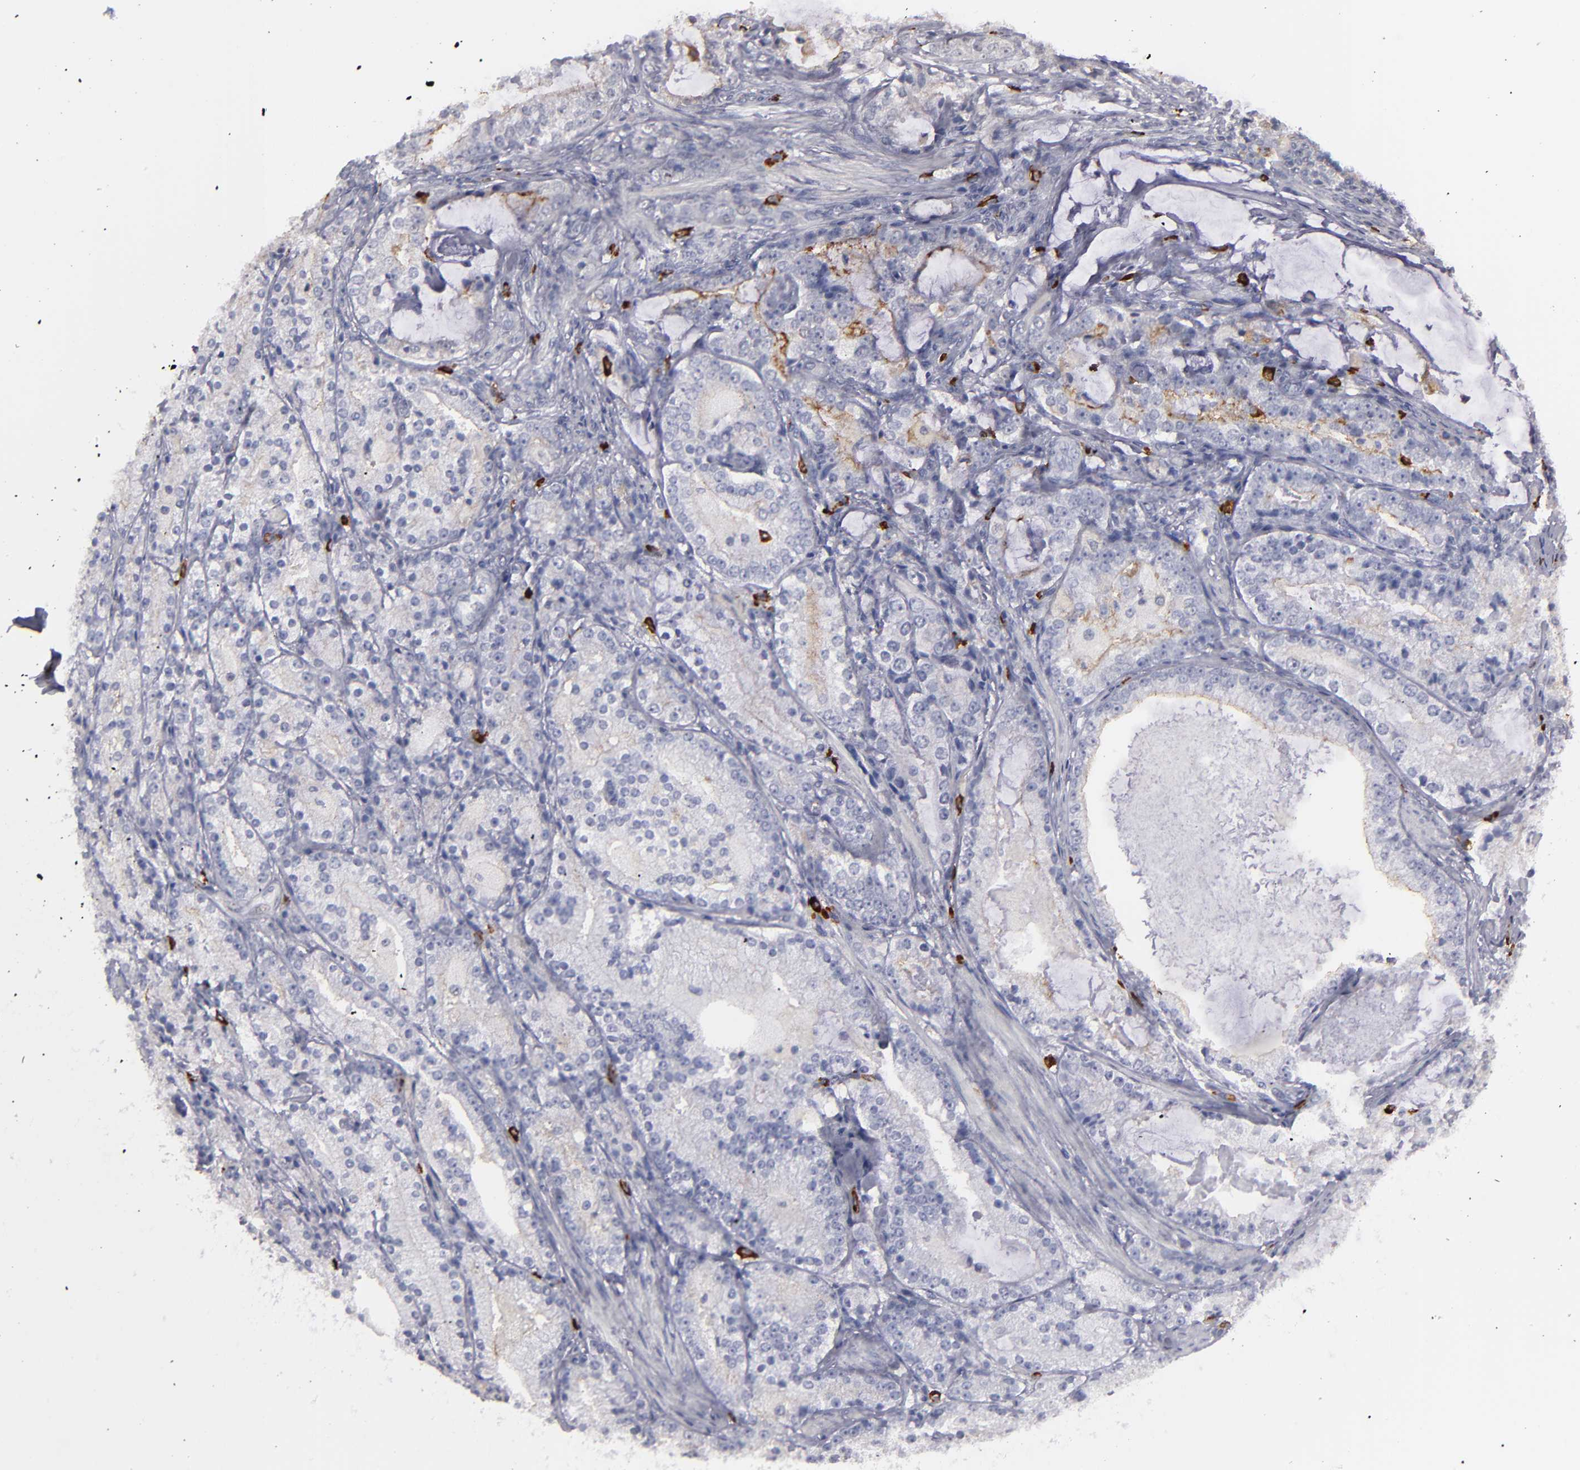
{"staining": {"intensity": "weak", "quantity": ">75%", "location": "cytoplasmic/membranous"}, "tissue": "prostate cancer", "cell_type": "Tumor cells", "image_type": "cancer", "snomed": [{"axis": "morphology", "description": "Adenocarcinoma, High grade"}, {"axis": "topography", "description": "Prostate"}], "caption": "Tumor cells display low levels of weak cytoplasmic/membranous staining in about >75% of cells in prostate cancer (adenocarcinoma (high-grade)).", "gene": "STX3", "patient": {"sex": "male", "age": 63}}